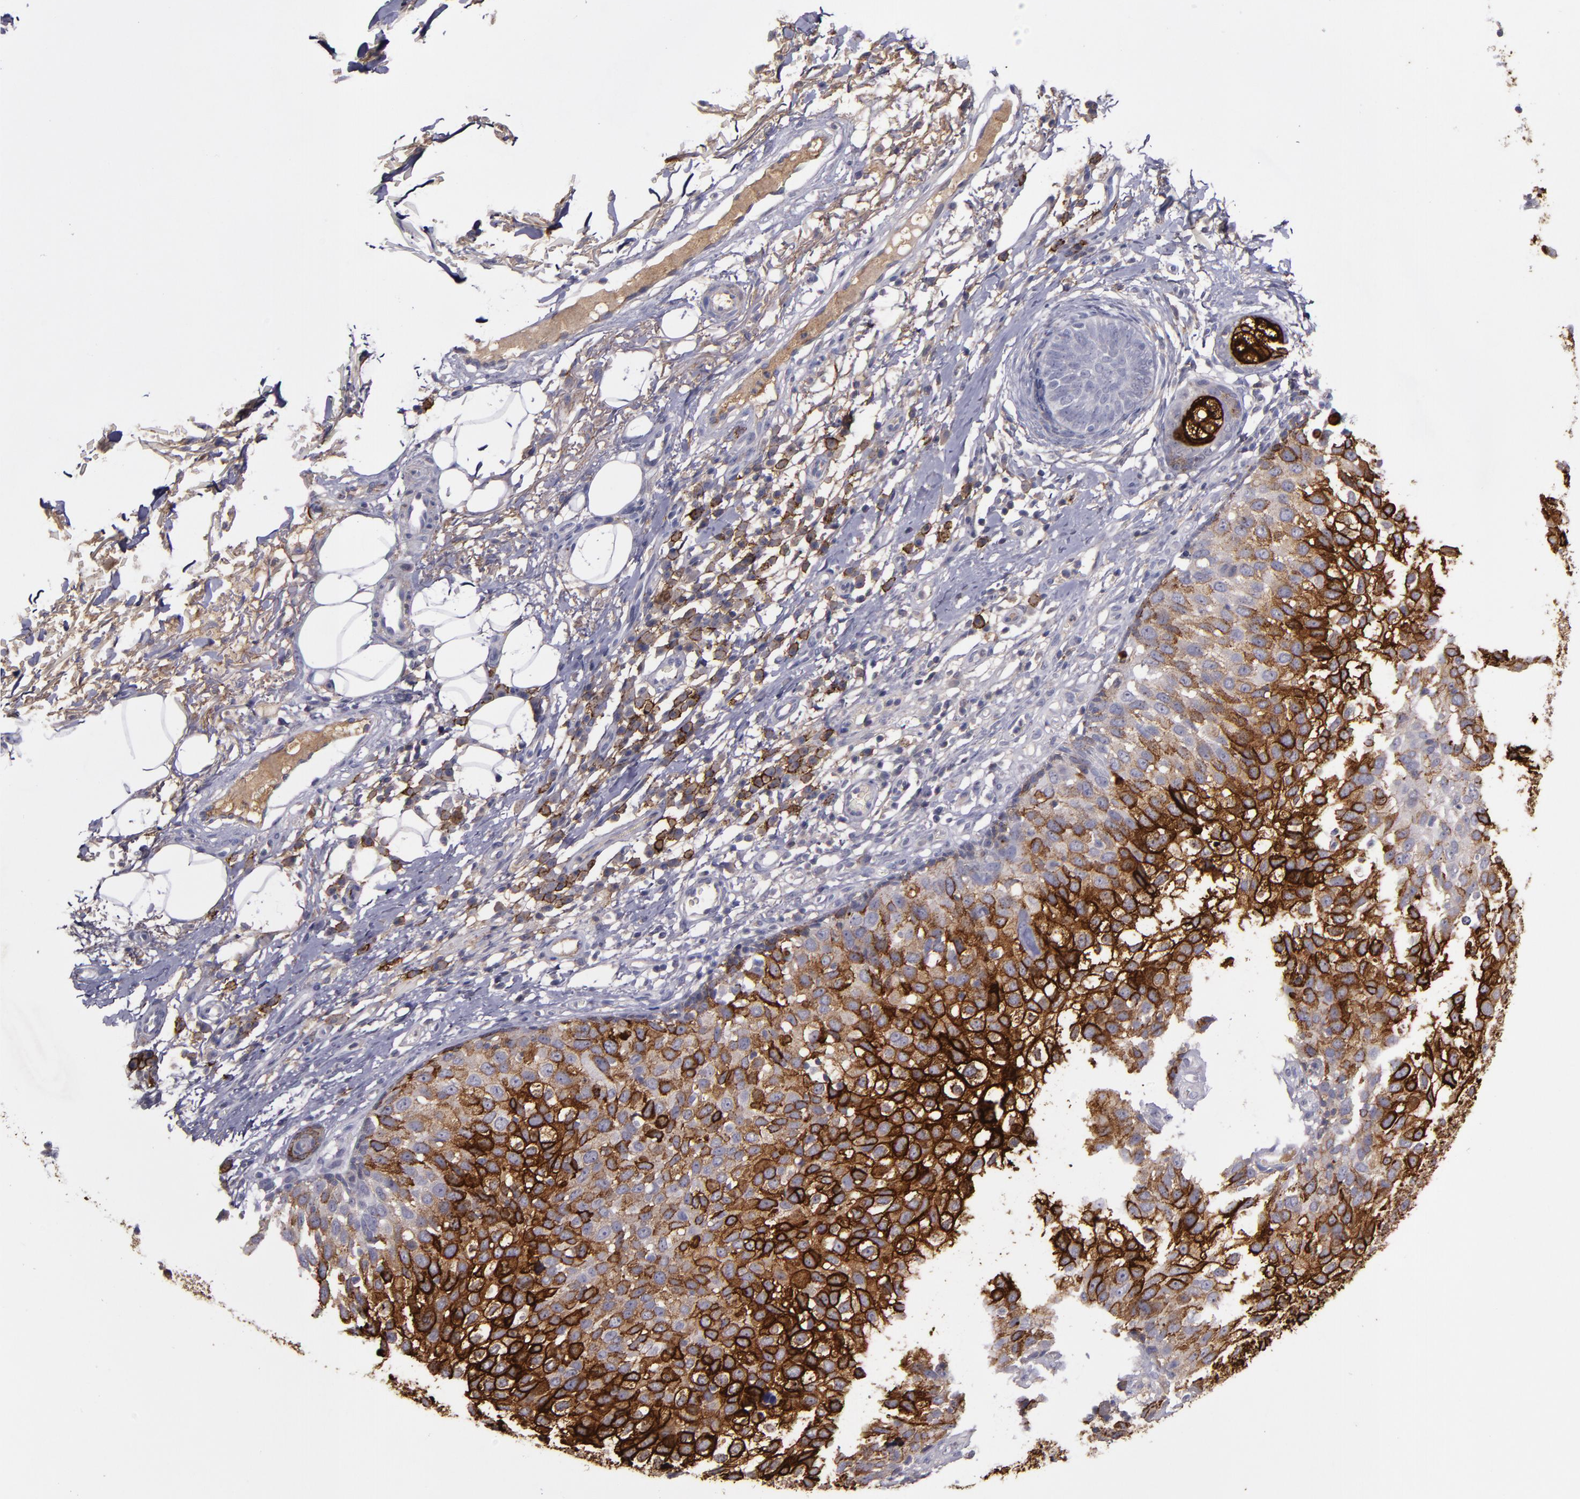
{"staining": {"intensity": "strong", "quantity": ">75%", "location": "cytoplasmic/membranous"}, "tissue": "skin cancer", "cell_type": "Tumor cells", "image_type": "cancer", "snomed": [{"axis": "morphology", "description": "Squamous cell carcinoma, NOS"}, {"axis": "topography", "description": "Skin"}], "caption": "Skin cancer (squamous cell carcinoma) was stained to show a protein in brown. There is high levels of strong cytoplasmic/membranous positivity in about >75% of tumor cells. Nuclei are stained in blue.", "gene": "MFGE8", "patient": {"sex": "male", "age": 87}}